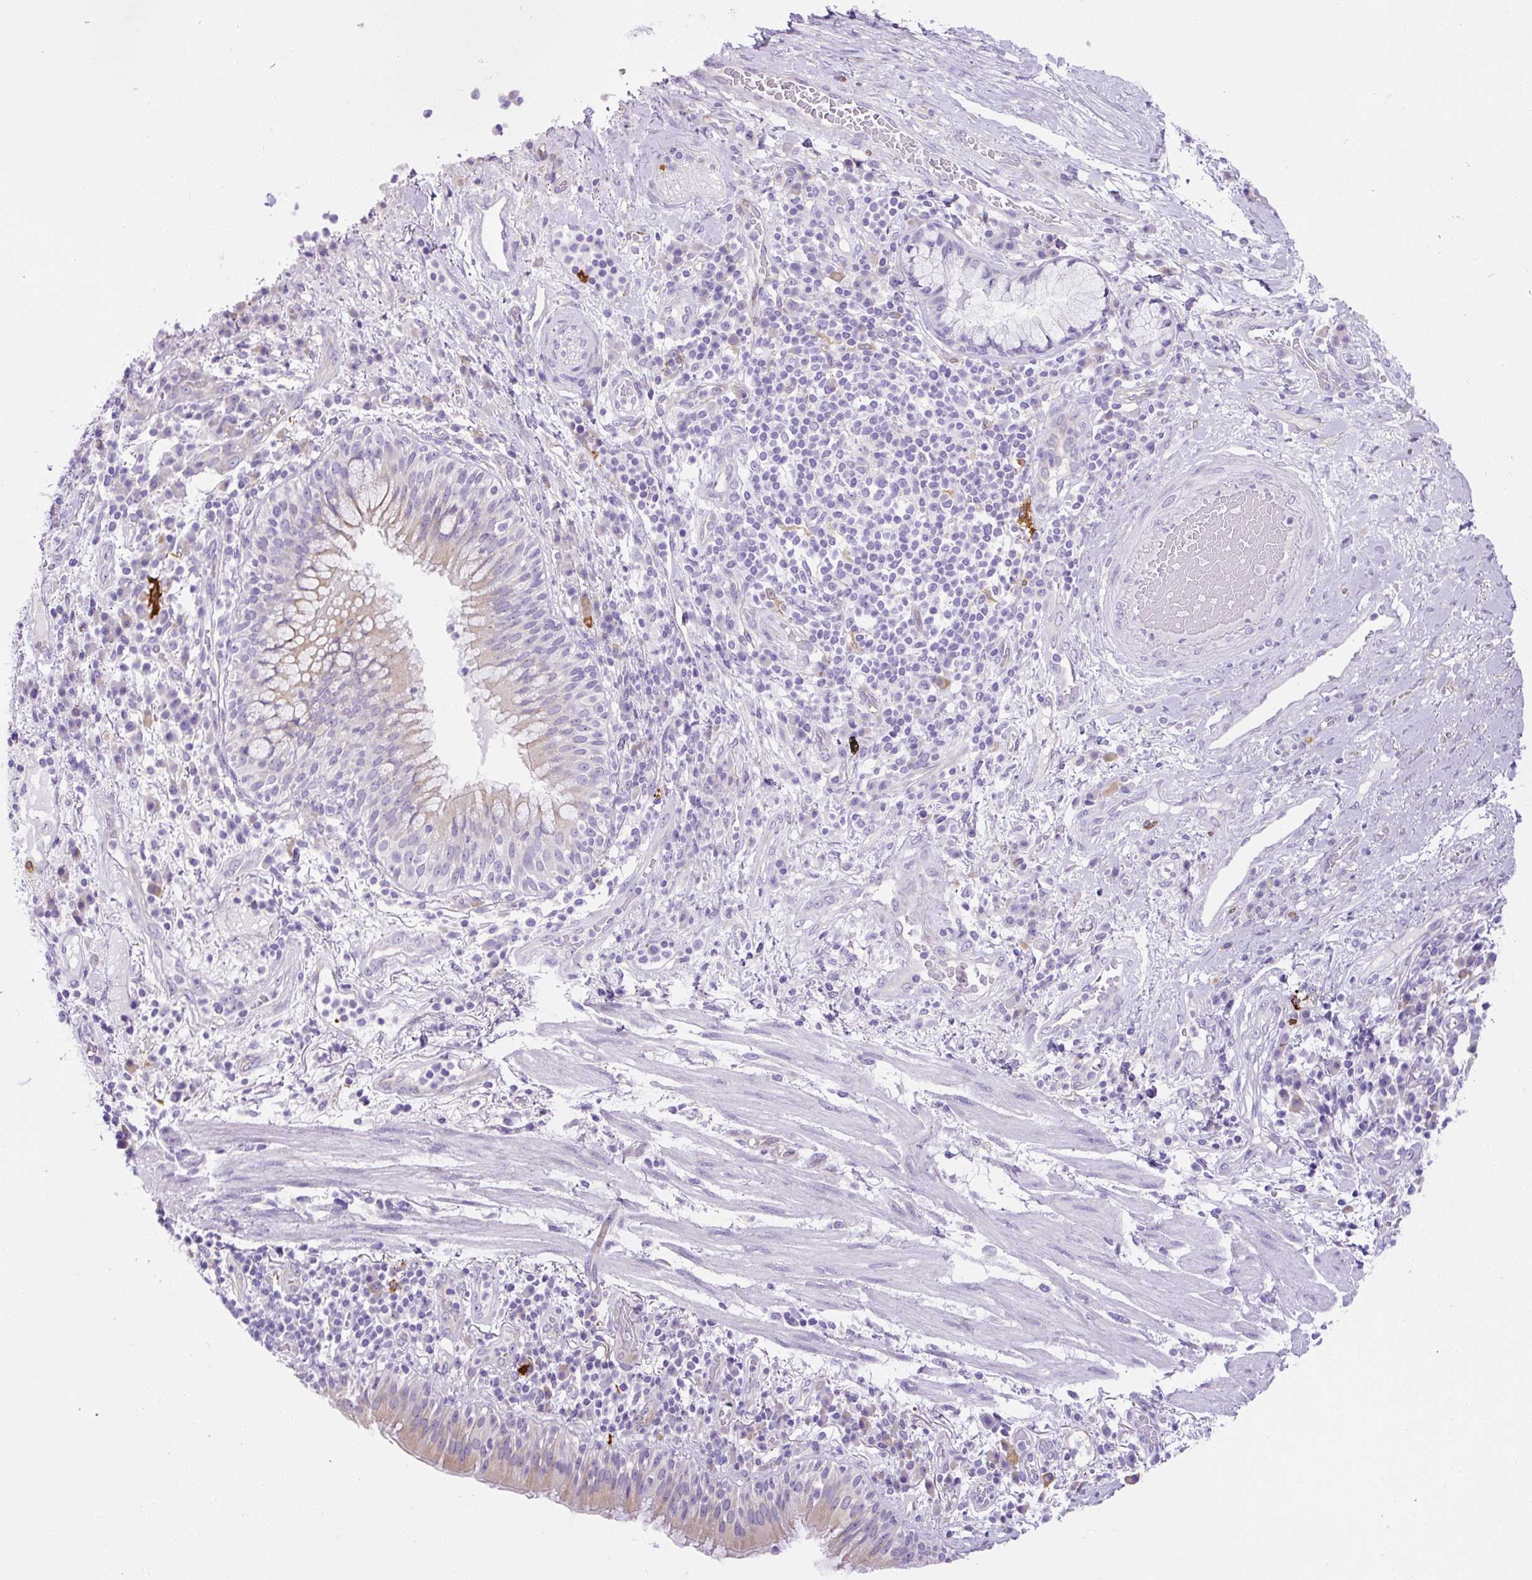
{"staining": {"intensity": "negative", "quantity": "none", "location": "none"}, "tissue": "bronchus", "cell_type": "Respiratory epithelial cells", "image_type": "normal", "snomed": [{"axis": "morphology", "description": "Normal tissue, NOS"}, {"axis": "topography", "description": "Cartilage tissue"}, {"axis": "topography", "description": "Bronchus"}], "caption": "IHC histopathology image of normal bronchus: human bronchus stained with DAB displays no significant protein expression in respiratory epithelial cells.", "gene": "ASB4", "patient": {"sex": "male", "age": 56}}